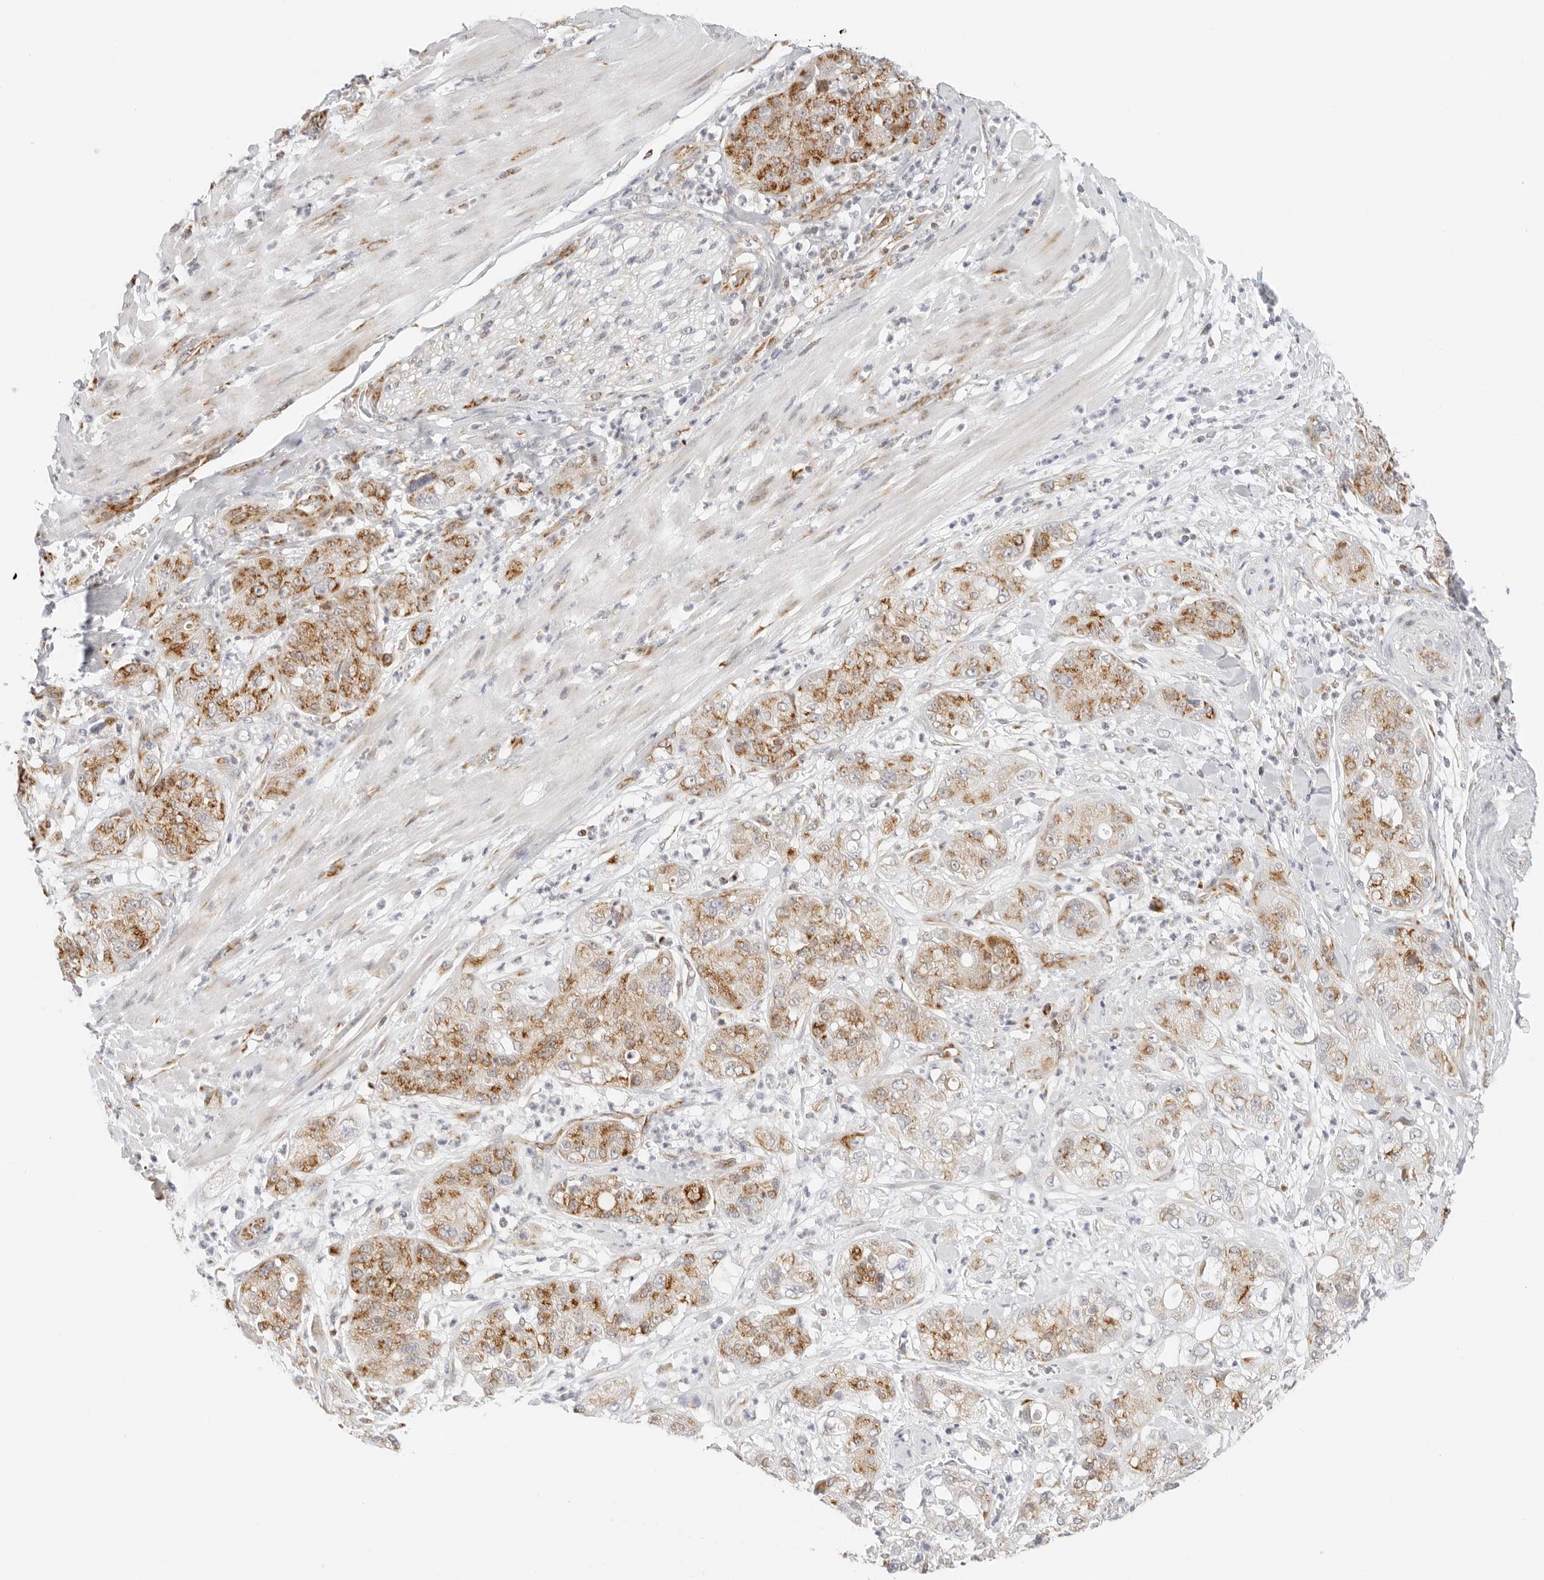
{"staining": {"intensity": "strong", "quantity": ">75%", "location": "cytoplasmic/membranous"}, "tissue": "pancreatic cancer", "cell_type": "Tumor cells", "image_type": "cancer", "snomed": [{"axis": "morphology", "description": "Adenocarcinoma, NOS"}, {"axis": "topography", "description": "Pancreas"}], "caption": "Strong cytoplasmic/membranous expression for a protein is appreciated in approximately >75% of tumor cells of adenocarcinoma (pancreatic) using immunohistochemistry.", "gene": "RC3H1", "patient": {"sex": "female", "age": 78}}